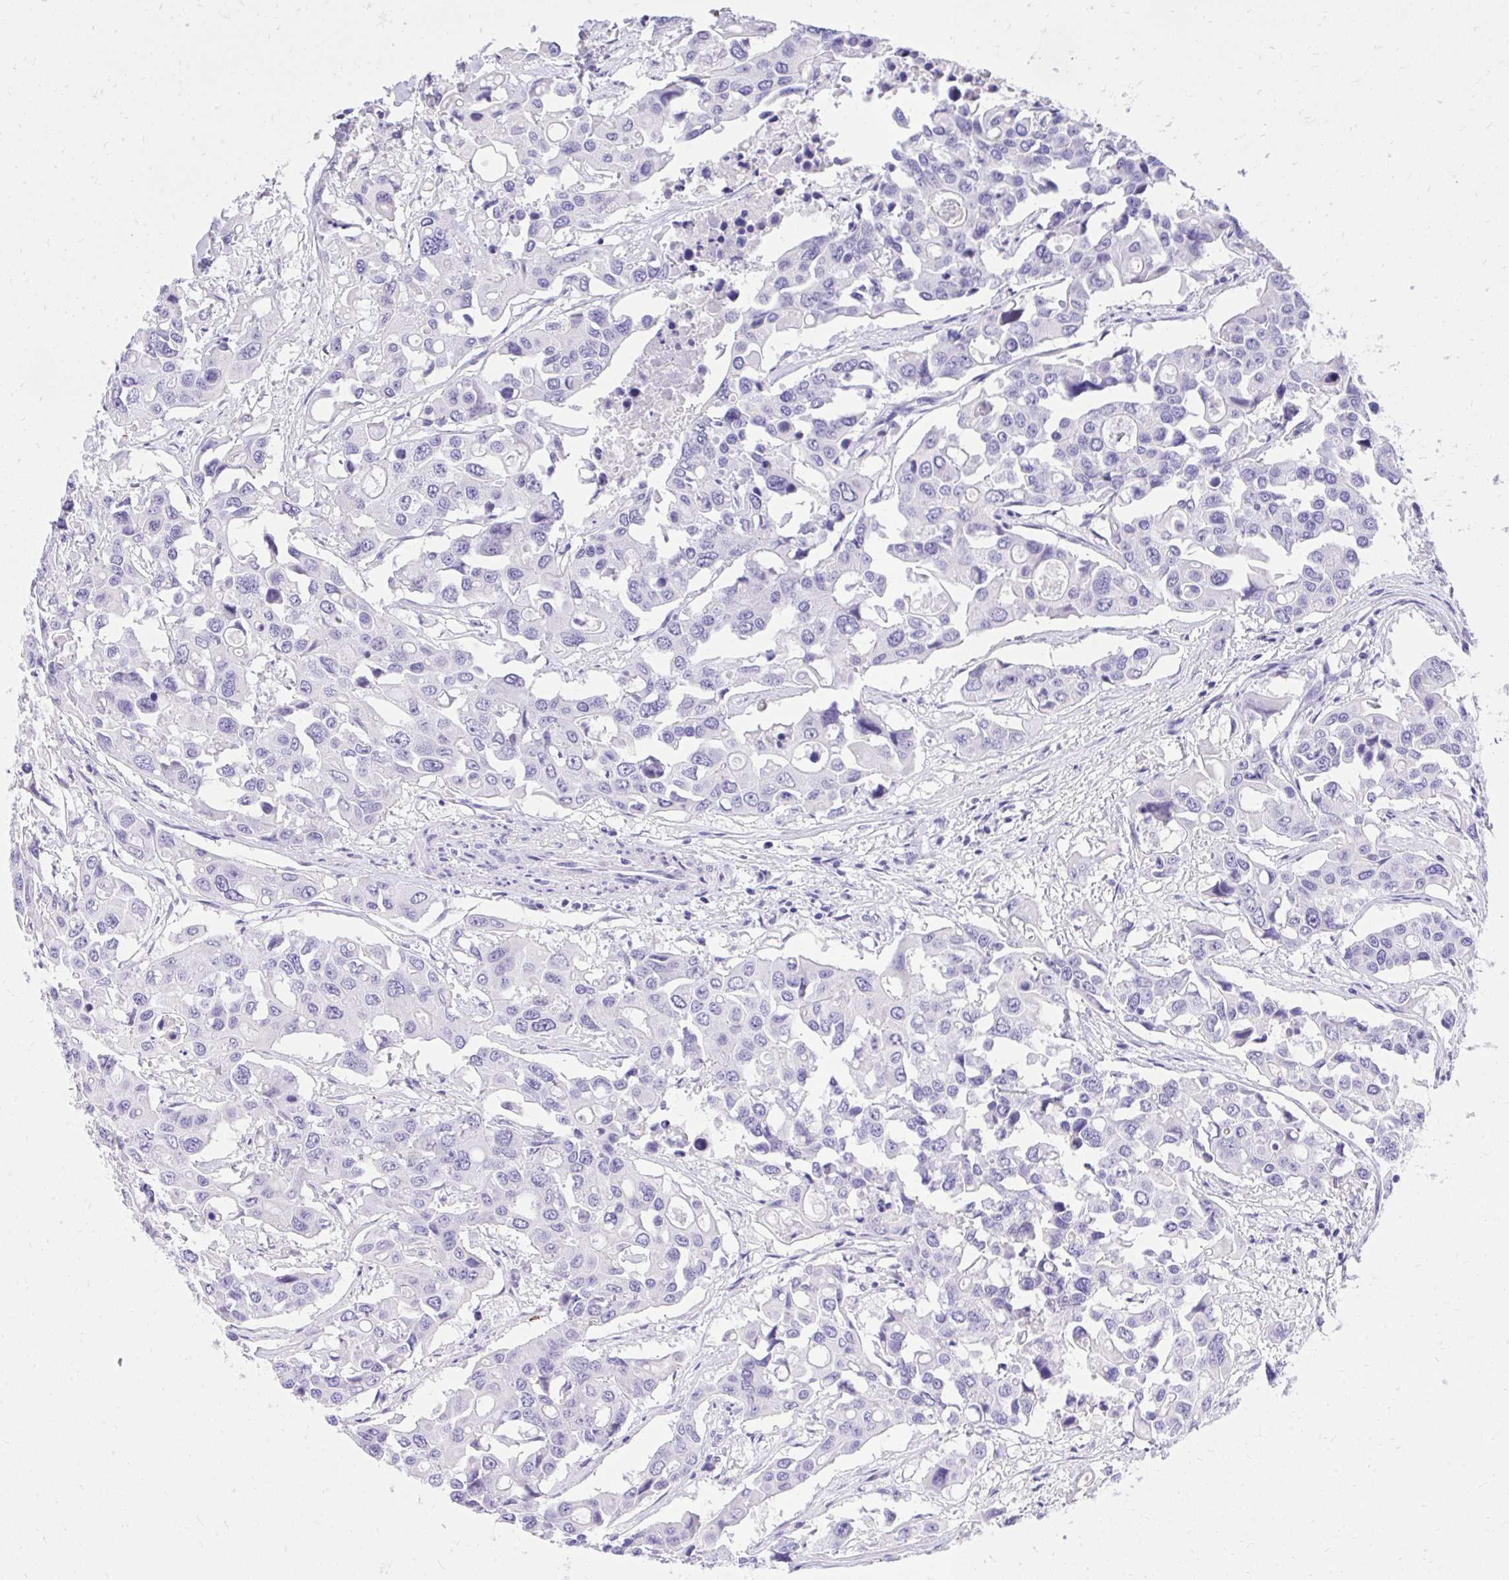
{"staining": {"intensity": "negative", "quantity": "none", "location": "none"}, "tissue": "colorectal cancer", "cell_type": "Tumor cells", "image_type": "cancer", "snomed": [{"axis": "morphology", "description": "Adenocarcinoma, NOS"}, {"axis": "topography", "description": "Colon"}], "caption": "Human colorectal cancer (adenocarcinoma) stained for a protein using immunohistochemistry reveals no expression in tumor cells.", "gene": "KCNN4", "patient": {"sex": "male", "age": 77}}